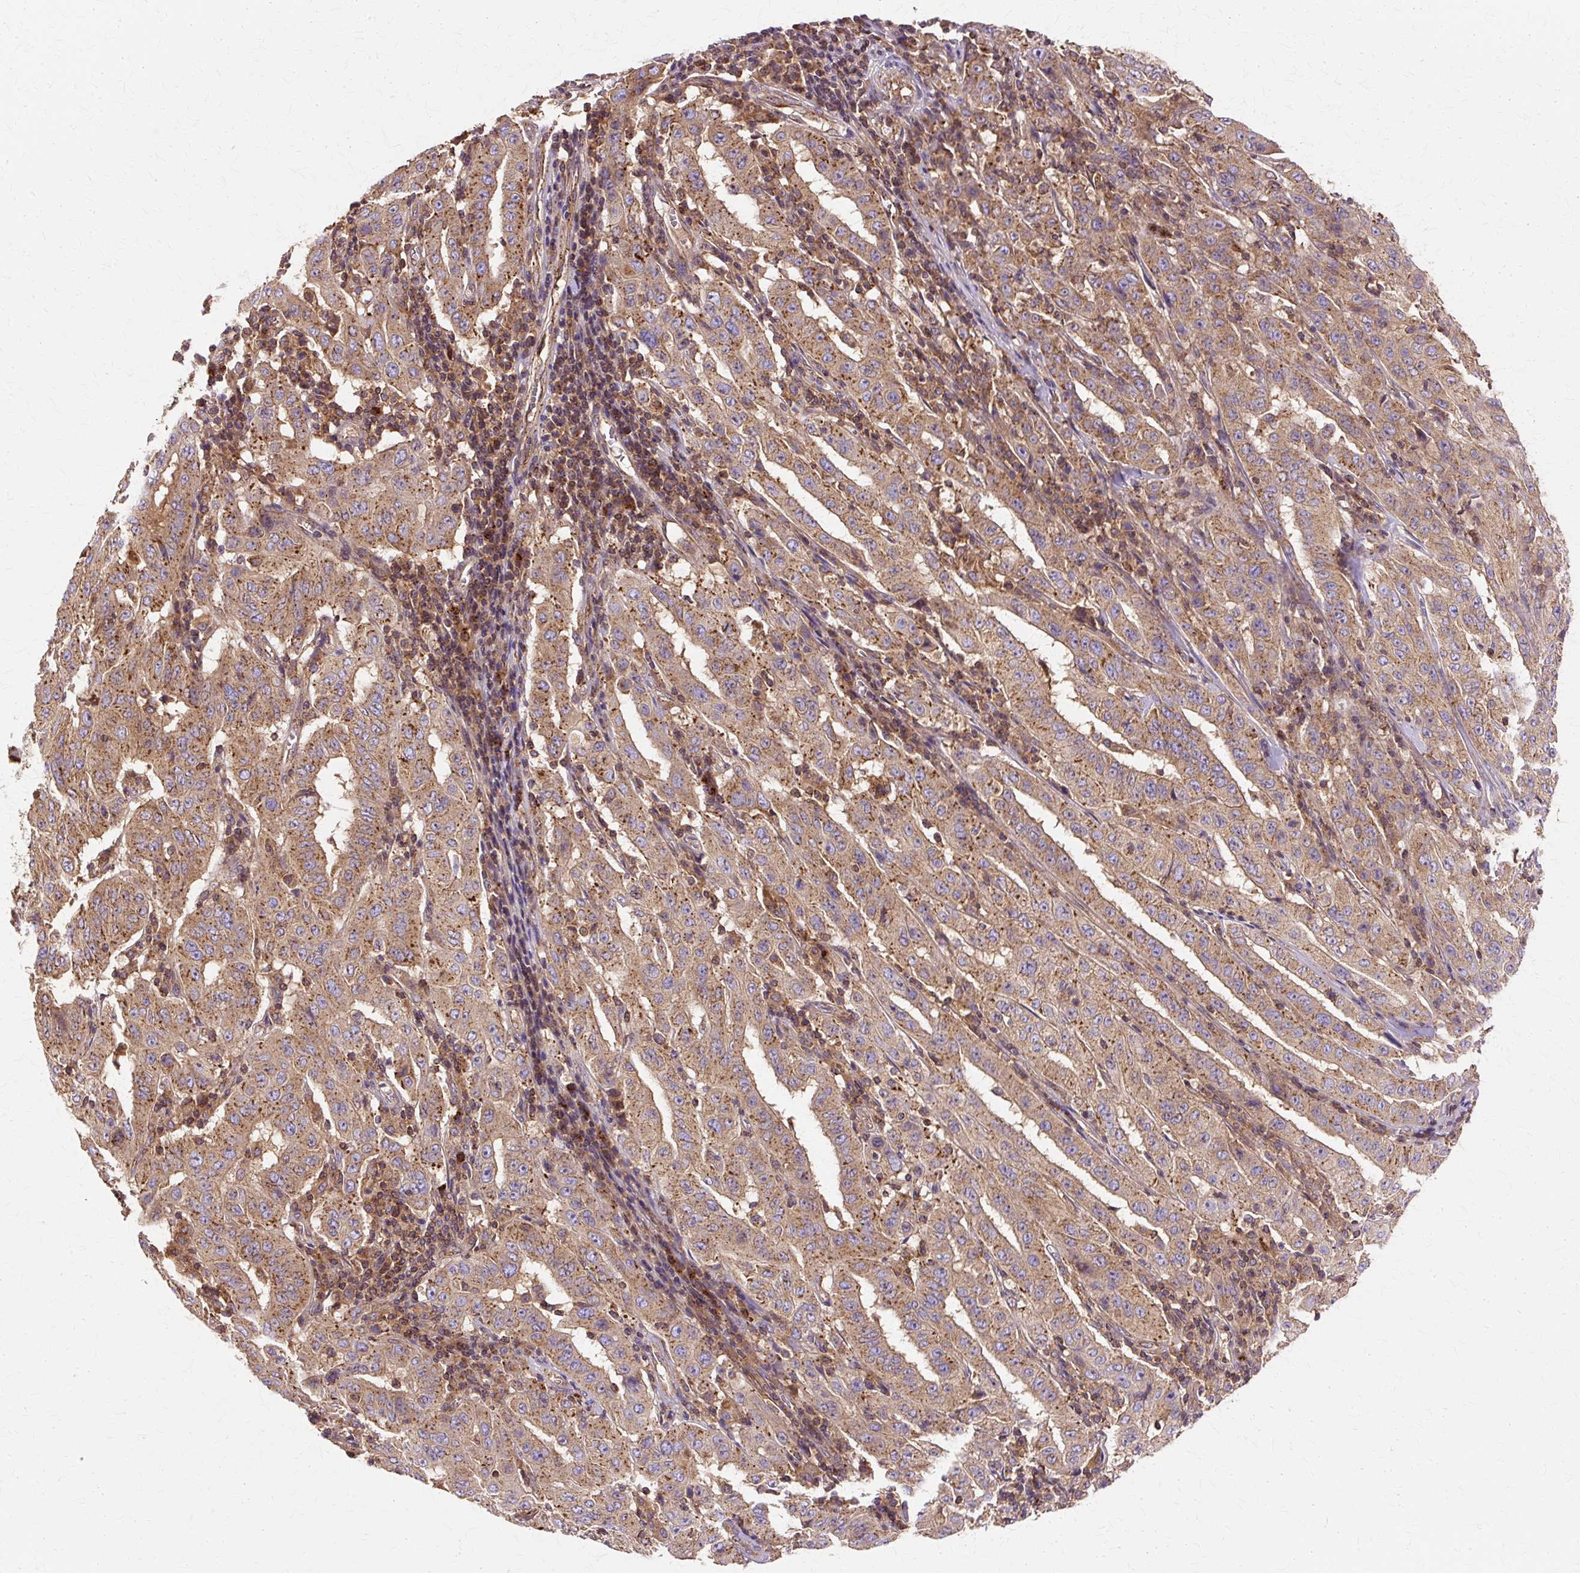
{"staining": {"intensity": "moderate", "quantity": ">75%", "location": "cytoplasmic/membranous"}, "tissue": "pancreatic cancer", "cell_type": "Tumor cells", "image_type": "cancer", "snomed": [{"axis": "morphology", "description": "Adenocarcinoma, NOS"}, {"axis": "topography", "description": "Pancreas"}], "caption": "Immunohistochemical staining of adenocarcinoma (pancreatic) demonstrates medium levels of moderate cytoplasmic/membranous expression in about >75% of tumor cells. The staining was performed using DAB (3,3'-diaminobenzidine), with brown indicating positive protein expression. Nuclei are stained blue with hematoxylin.", "gene": "COPB1", "patient": {"sex": "male", "age": 63}}